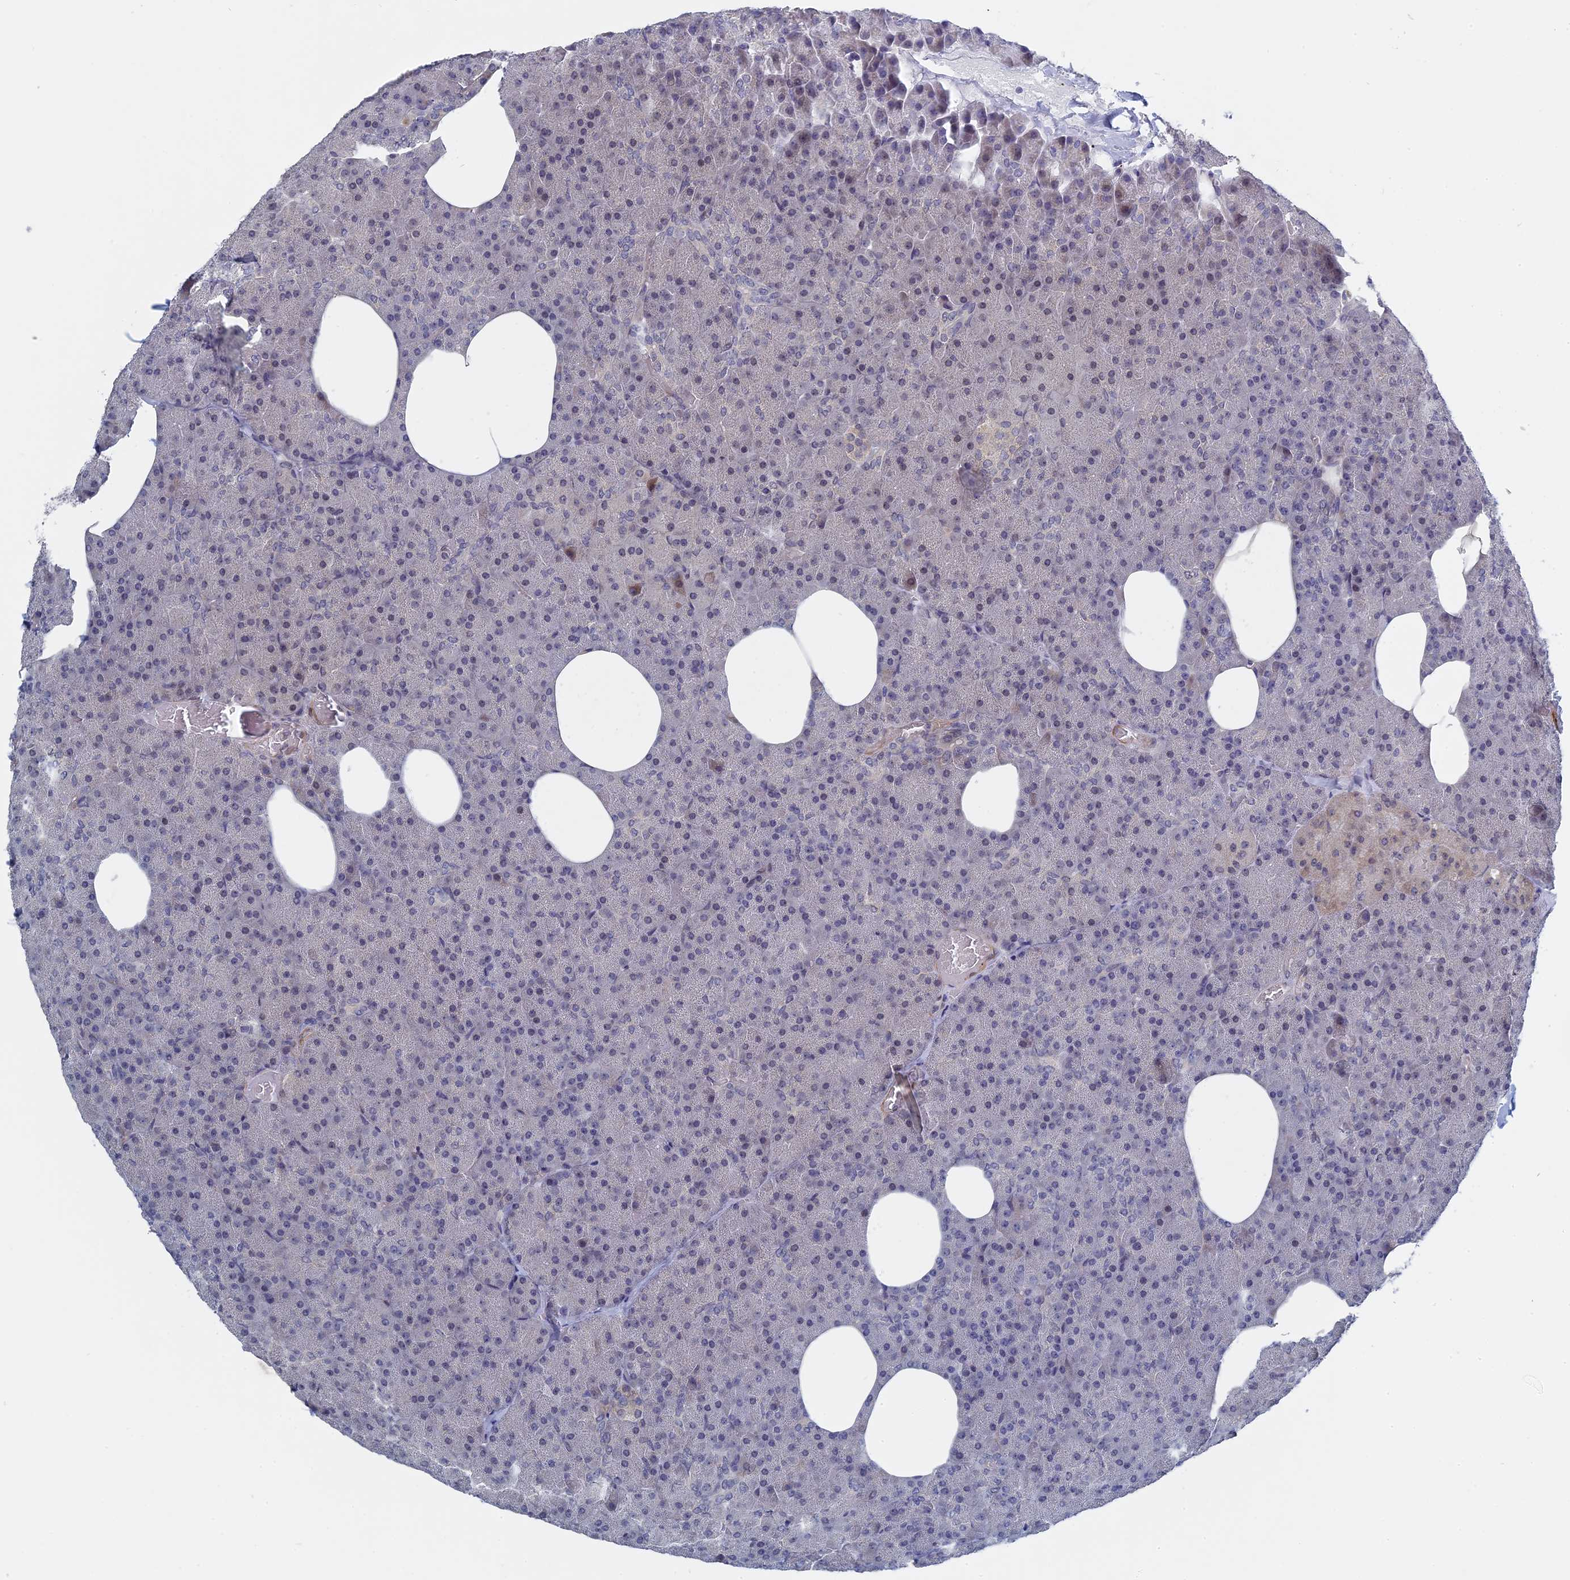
{"staining": {"intensity": "negative", "quantity": "none", "location": "none"}, "tissue": "pancreas", "cell_type": "Exocrine glandular cells", "image_type": "normal", "snomed": [{"axis": "morphology", "description": "Normal tissue, NOS"}, {"axis": "morphology", "description": "Carcinoid, malignant, NOS"}, {"axis": "topography", "description": "Pancreas"}], "caption": "Photomicrograph shows no protein expression in exocrine glandular cells of normal pancreas.", "gene": "MTRF1", "patient": {"sex": "female", "age": 35}}